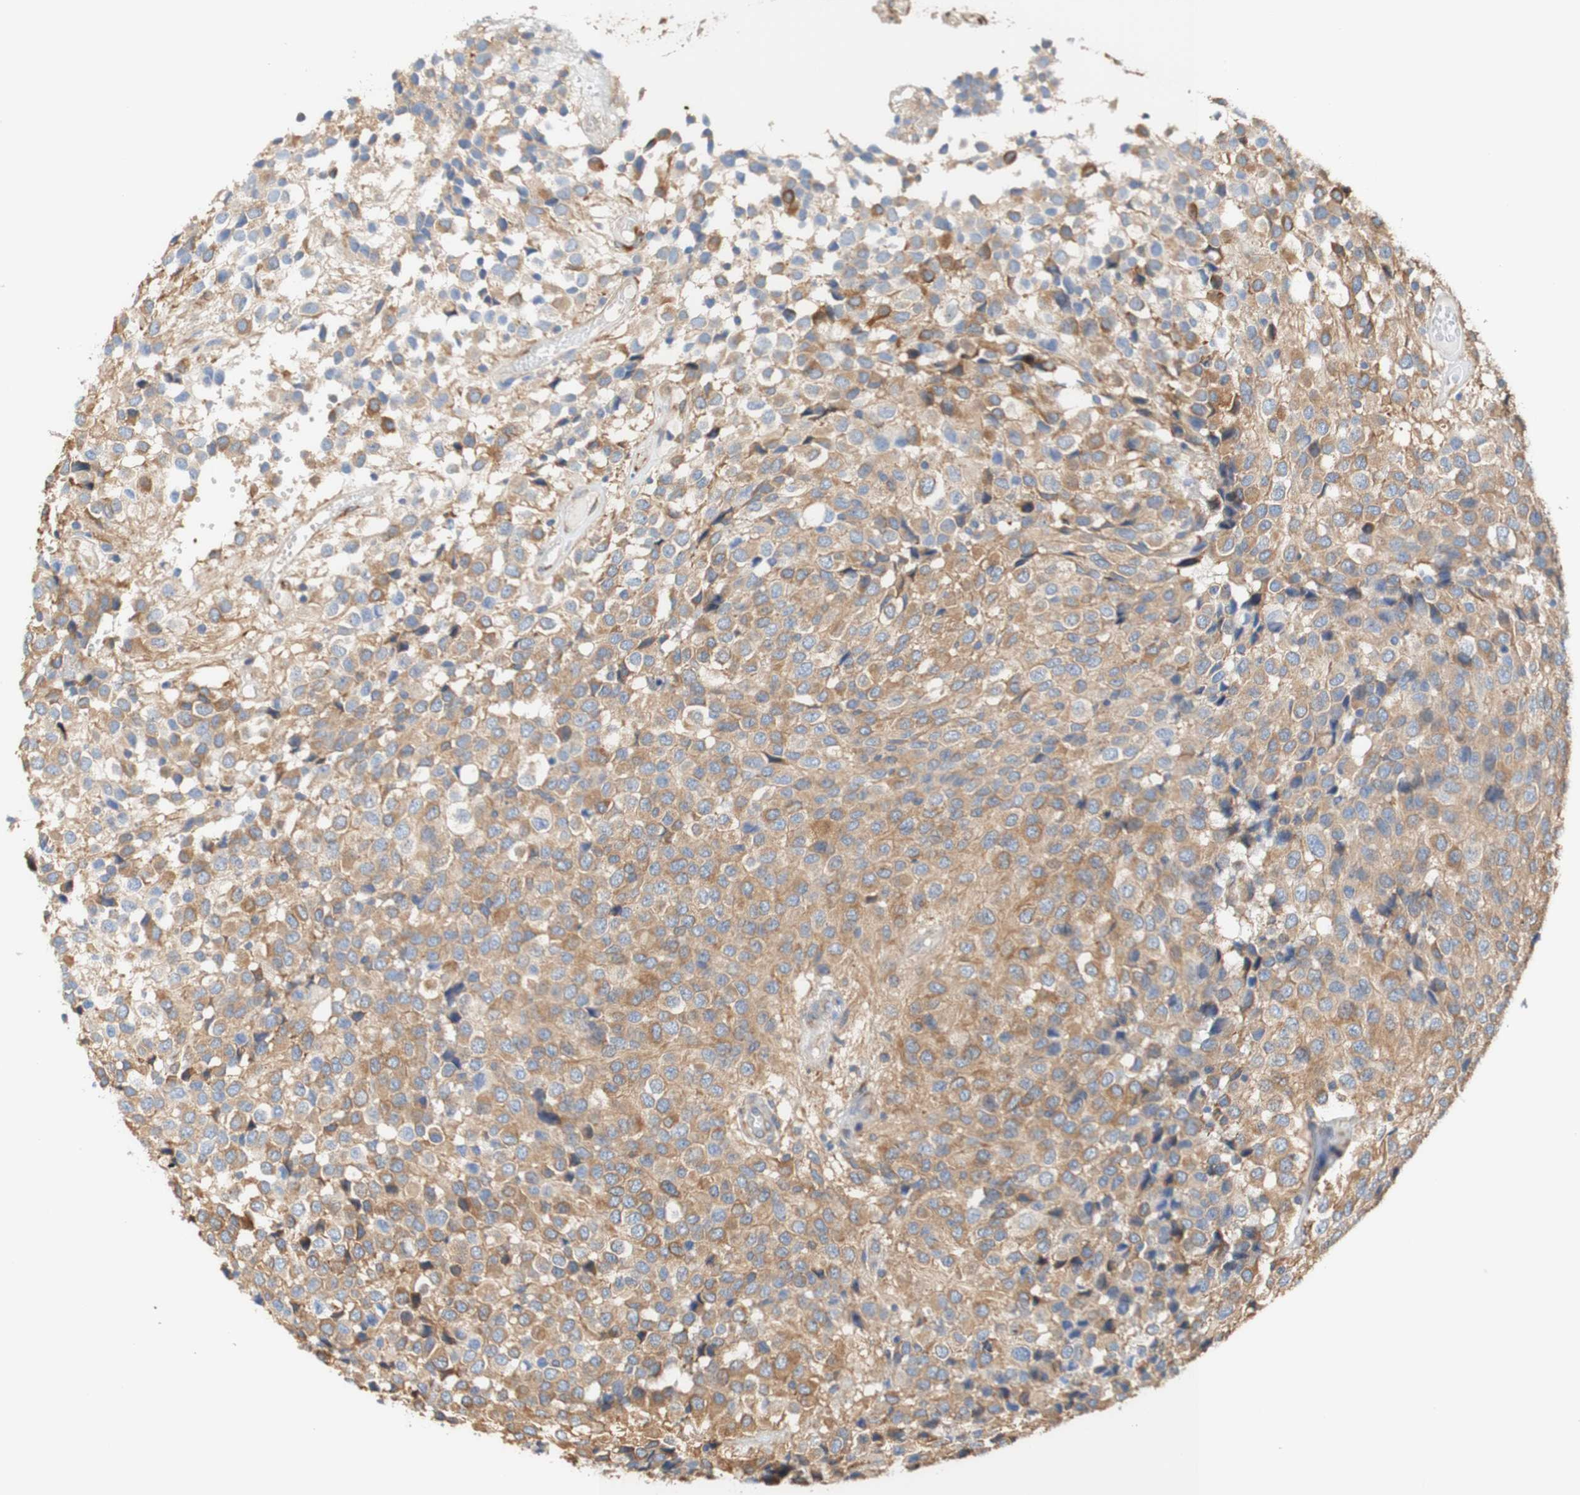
{"staining": {"intensity": "moderate", "quantity": ">75%", "location": "cytoplasmic/membranous"}, "tissue": "glioma", "cell_type": "Tumor cells", "image_type": "cancer", "snomed": [{"axis": "morphology", "description": "Glioma, malignant, High grade"}, {"axis": "topography", "description": "Brain"}], "caption": "Human malignant high-grade glioma stained with a protein marker shows moderate staining in tumor cells.", "gene": "EIF2AK4", "patient": {"sex": "male", "age": 32}}